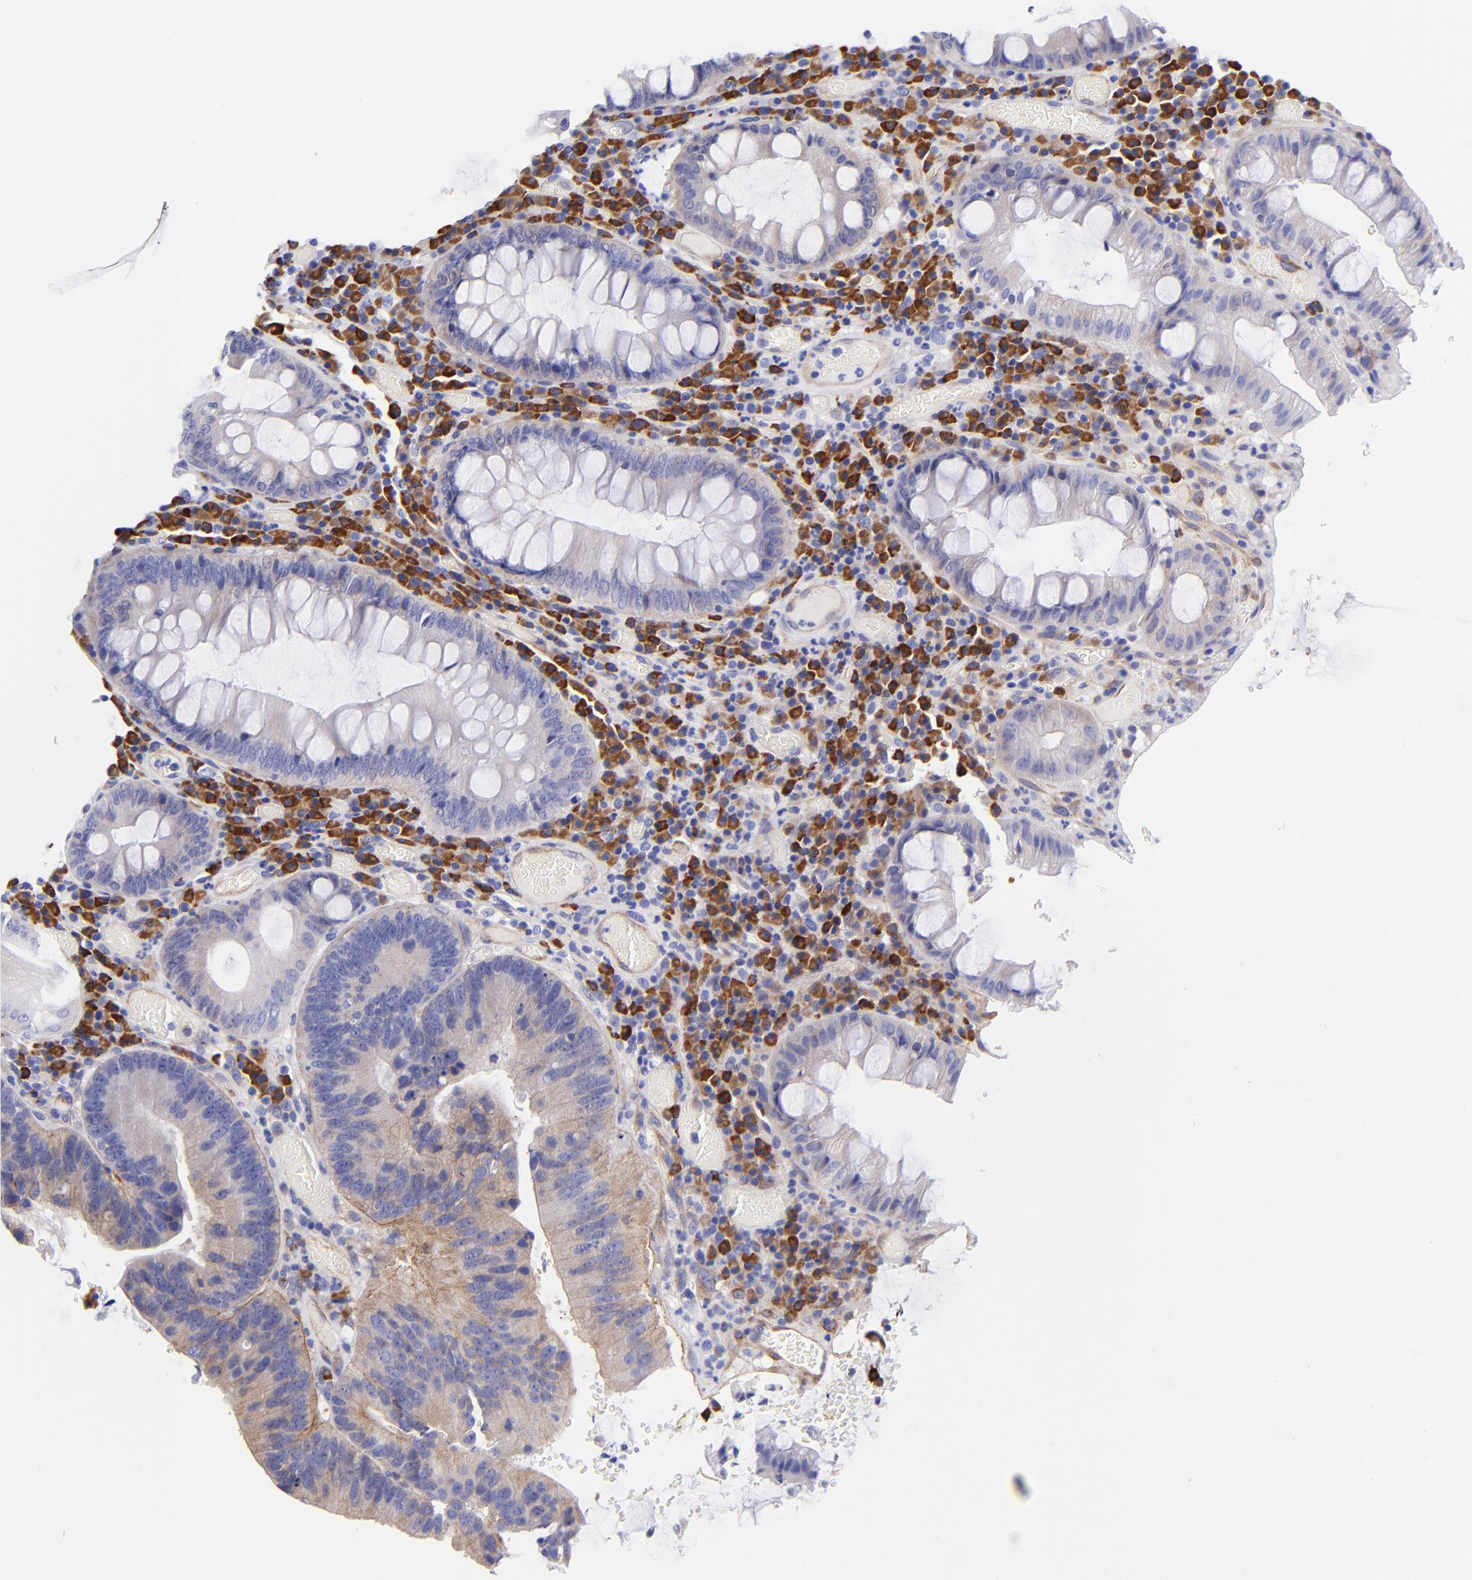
{"staining": {"intensity": "weak", "quantity": "25%-75%", "location": "cytoplasmic/membranous"}, "tissue": "colorectal cancer", "cell_type": "Tumor cells", "image_type": "cancer", "snomed": [{"axis": "morphology", "description": "Normal tissue, NOS"}, {"axis": "morphology", "description": "Adenocarcinoma, NOS"}, {"axis": "topography", "description": "Colon"}], "caption": "A brown stain highlights weak cytoplasmic/membranous positivity of a protein in colorectal cancer (adenocarcinoma) tumor cells.", "gene": "PPFIBP1", "patient": {"sex": "female", "age": 78}}